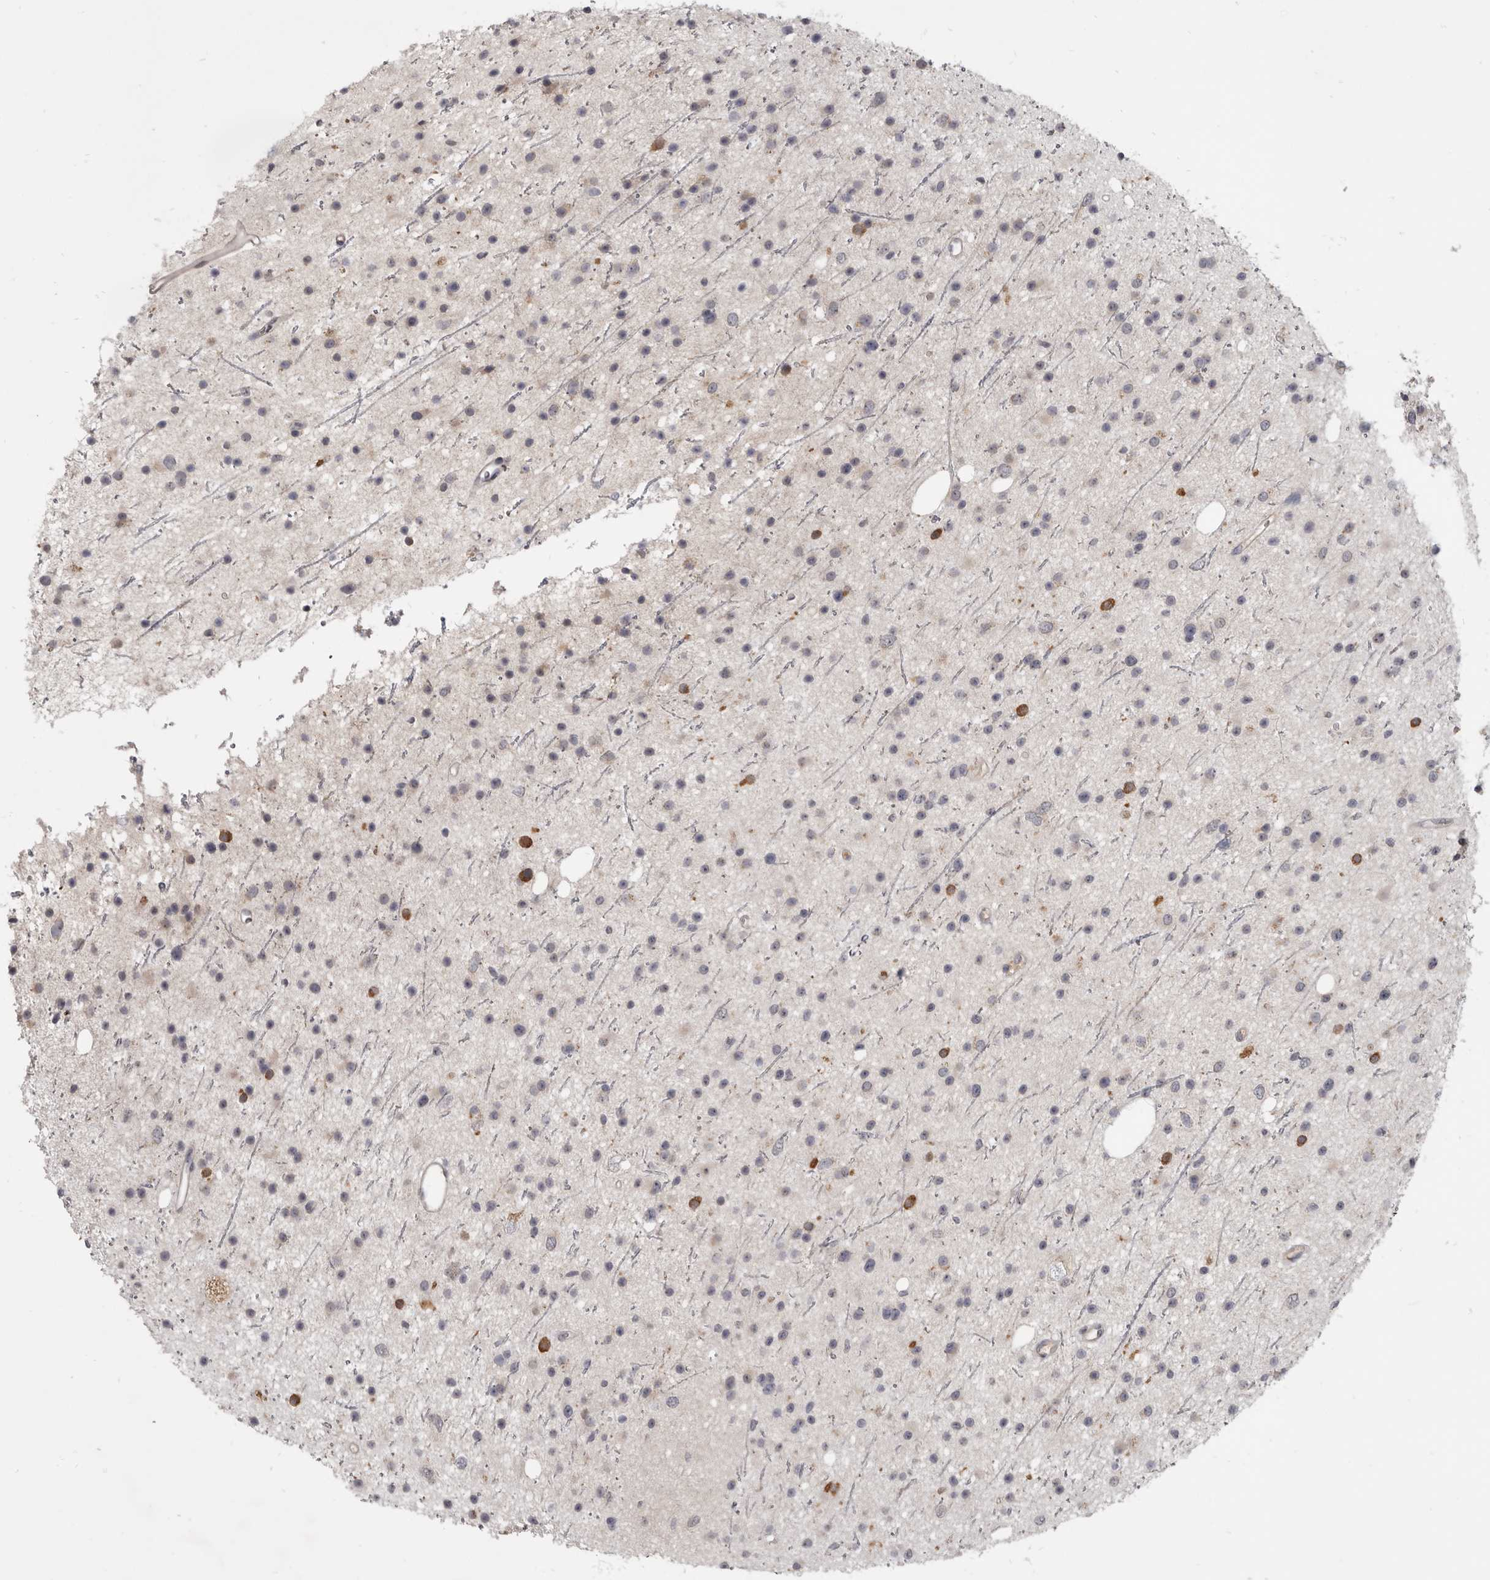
{"staining": {"intensity": "weak", "quantity": "25%-75%", "location": "cytoplasmic/membranous"}, "tissue": "glioma", "cell_type": "Tumor cells", "image_type": "cancer", "snomed": [{"axis": "morphology", "description": "Glioma, malignant, Low grade"}, {"axis": "topography", "description": "Cerebral cortex"}], "caption": "Glioma stained with DAB immunohistochemistry reveals low levels of weak cytoplasmic/membranous positivity in approximately 25%-75% of tumor cells.", "gene": "NENF", "patient": {"sex": "female", "age": 39}}